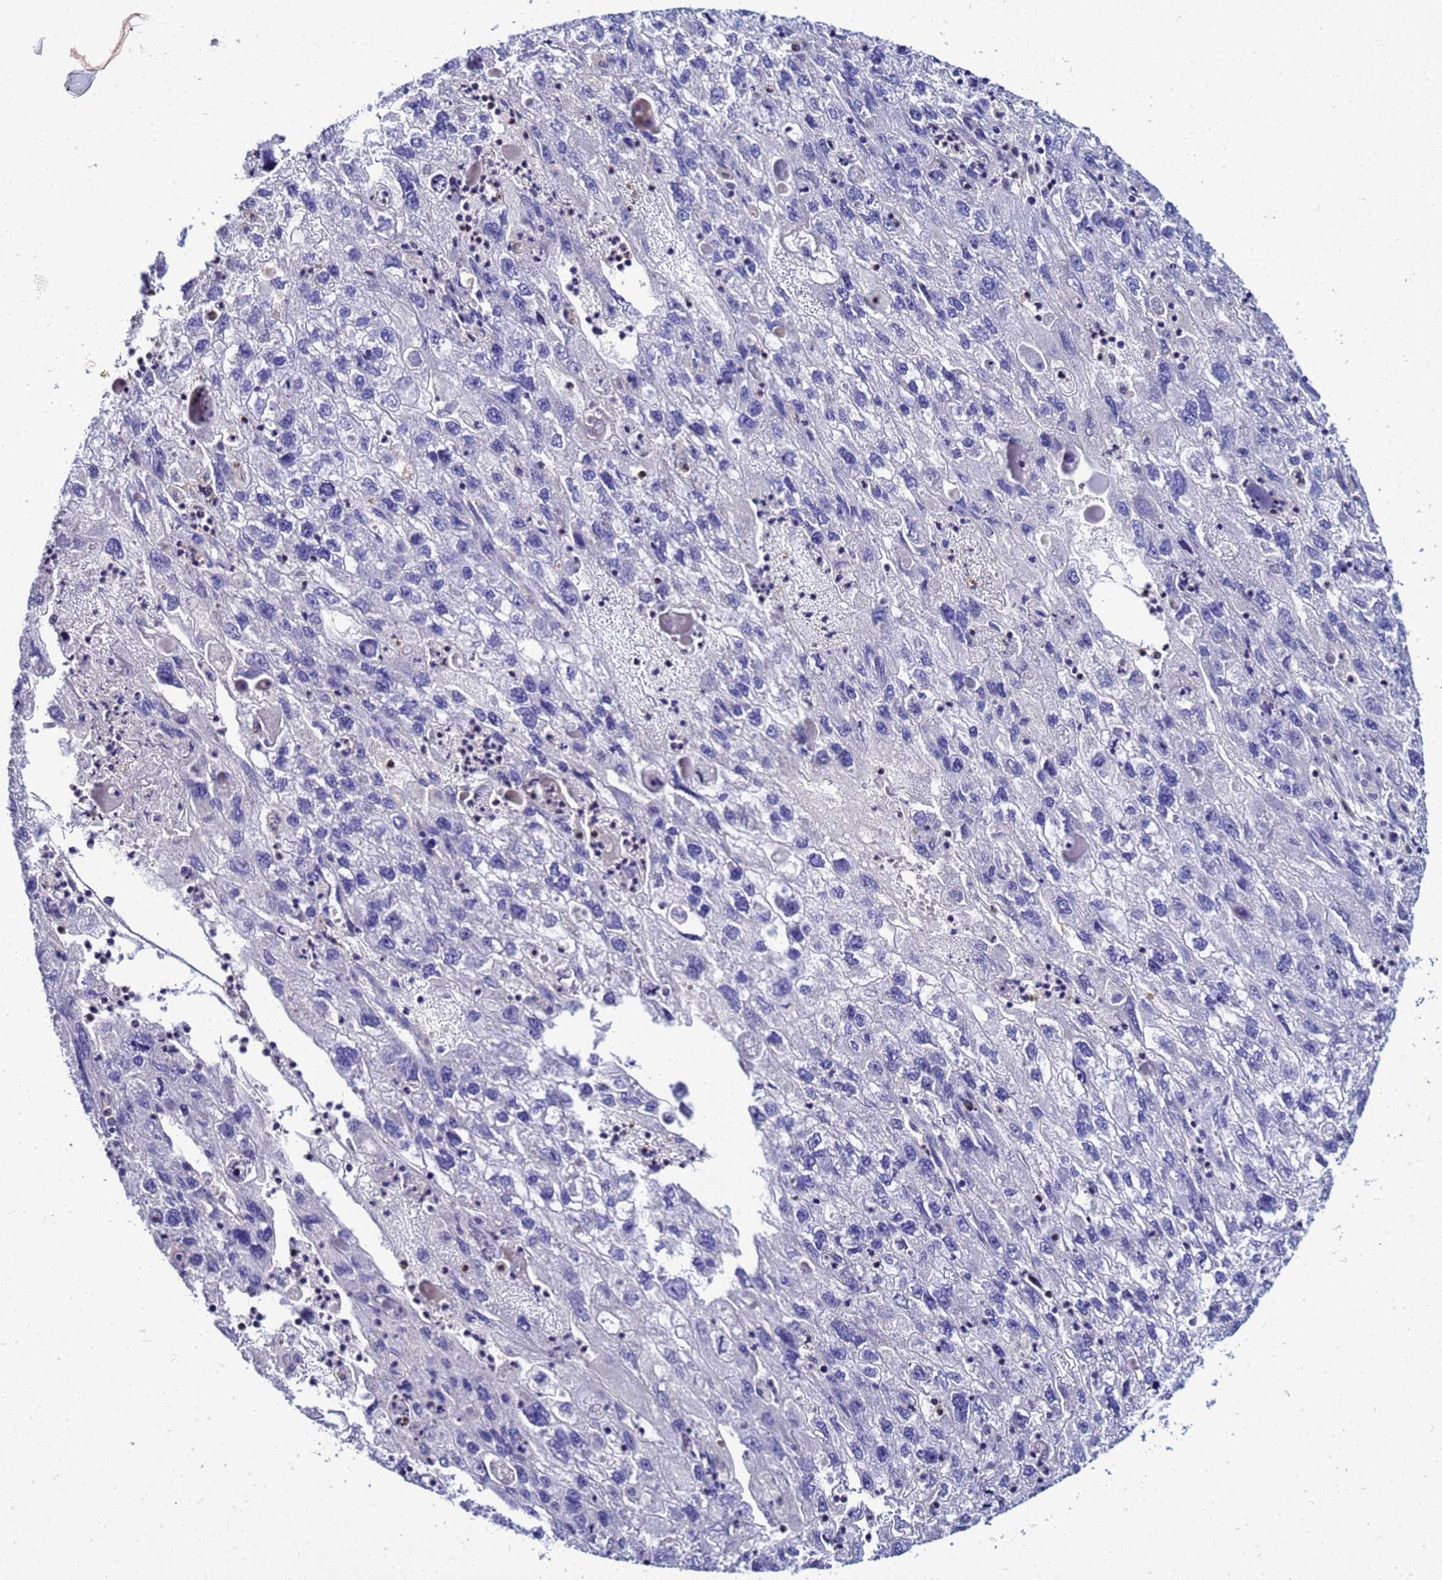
{"staining": {"intensity": "negative", "quantity": "none", "location": "none"}, "tissue": "endometrial cancer", "cell_type": "Tumor cells", "image_type": "cancer", "snomed": [{"axis": "morphology", "description": "Adenocarcinoma, NOS"}, {"axis": "topography", "description": "Endometrium"}], "caption": "IHC image of endometrial cancer stained for a protein (brown), which shows no positivity in tumor cells.", "gene": "CSTA", "patient": {"sex": "female", "age": 49}}